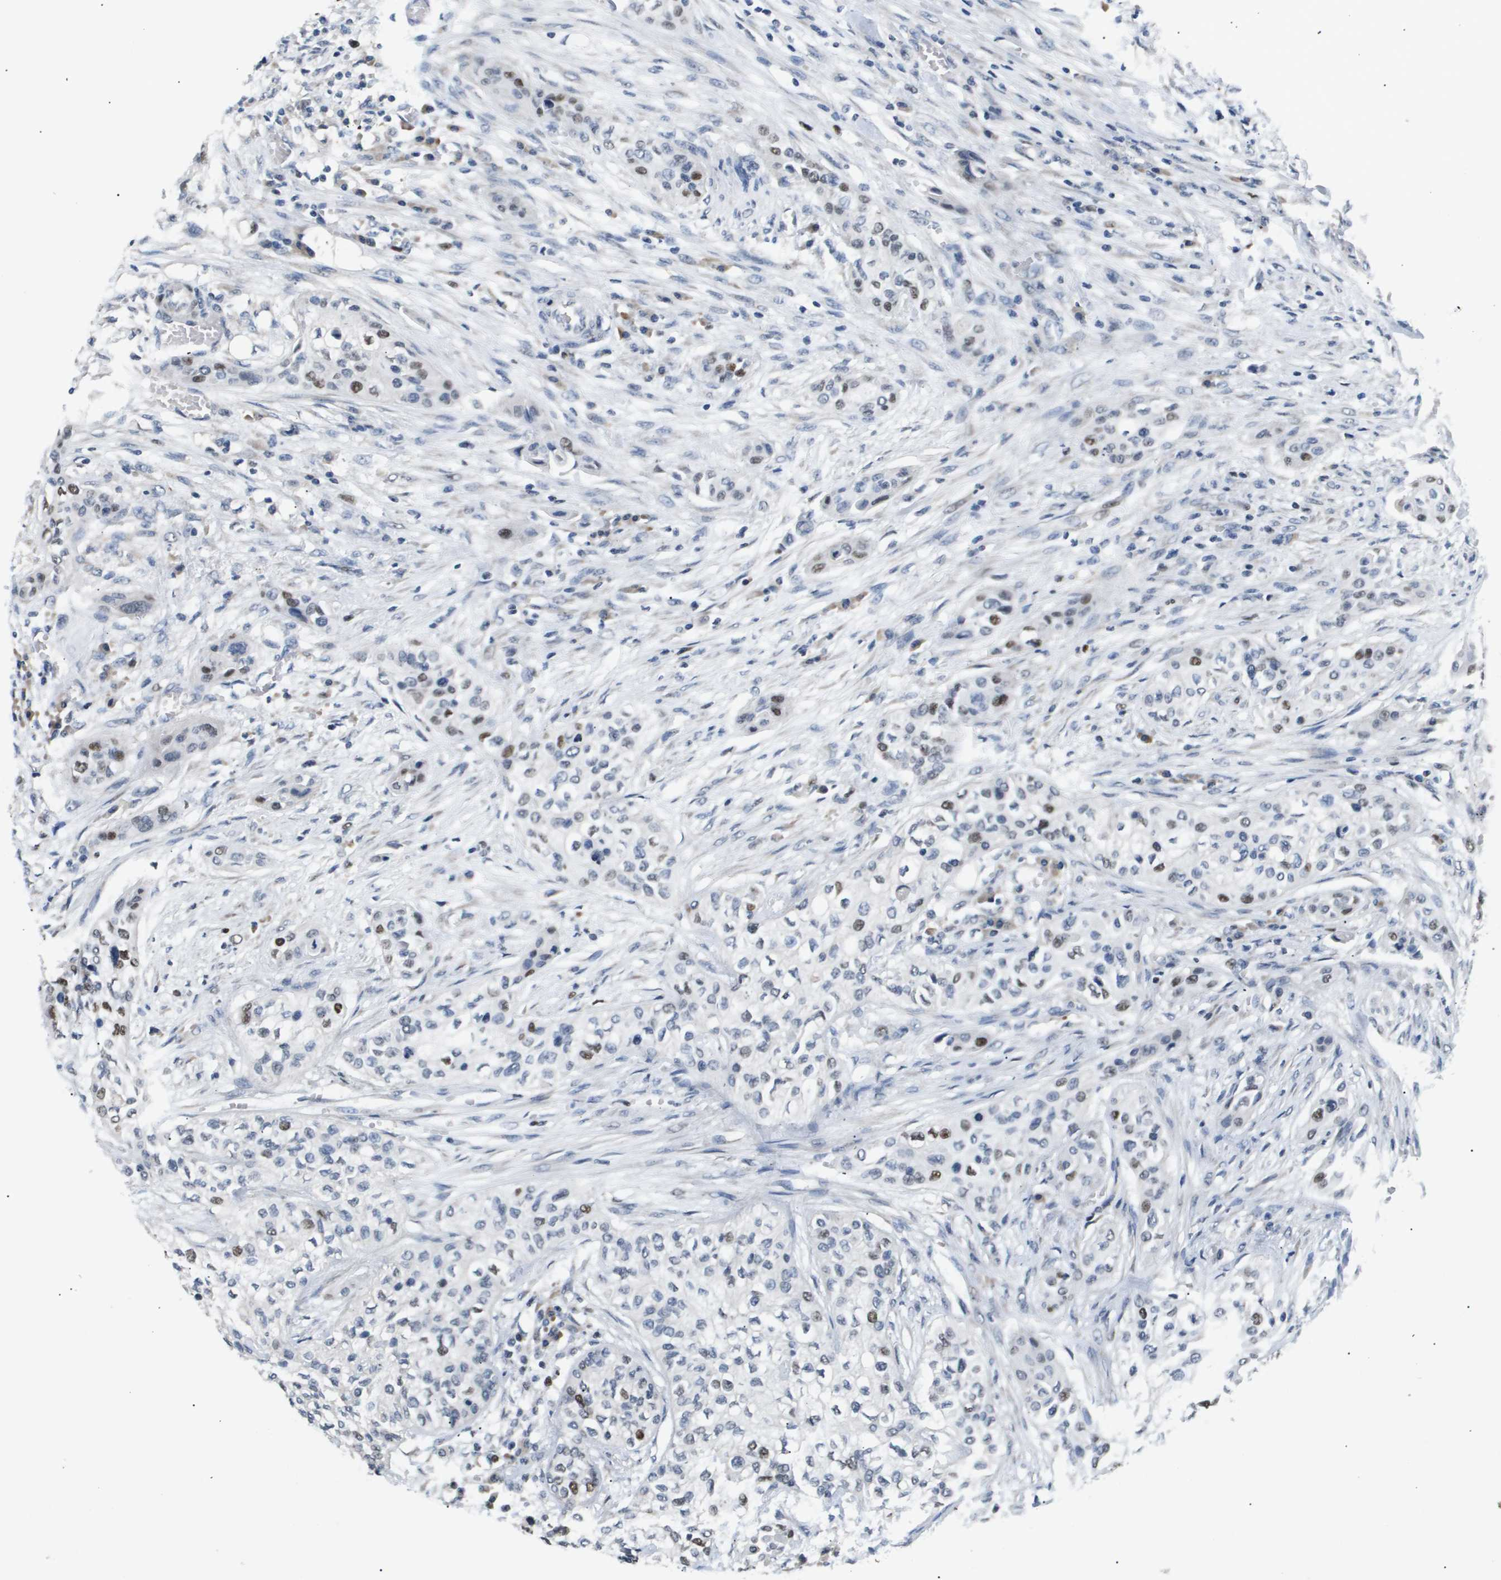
{"staining": {"intensity": "strong", "quantity": "25%-75%", "location": "nuclear"}, "tissue": "urothelial cancer", "cell_type": "Tumor cells", "image_type": "cancer", "snomed": [{"axis": "morphology", "description": "Urothelial carcinoma, High grade"}, {"axis": "topography", "description": "Urinary bladder"}], "caption": "Brown immunohistochemical staining in urothelial cancer displays strong nuclear staining in about 25%-75% of tumor cells.", "gene": "ANAPC2", "patient": {"sex": "male", "age": 74}}